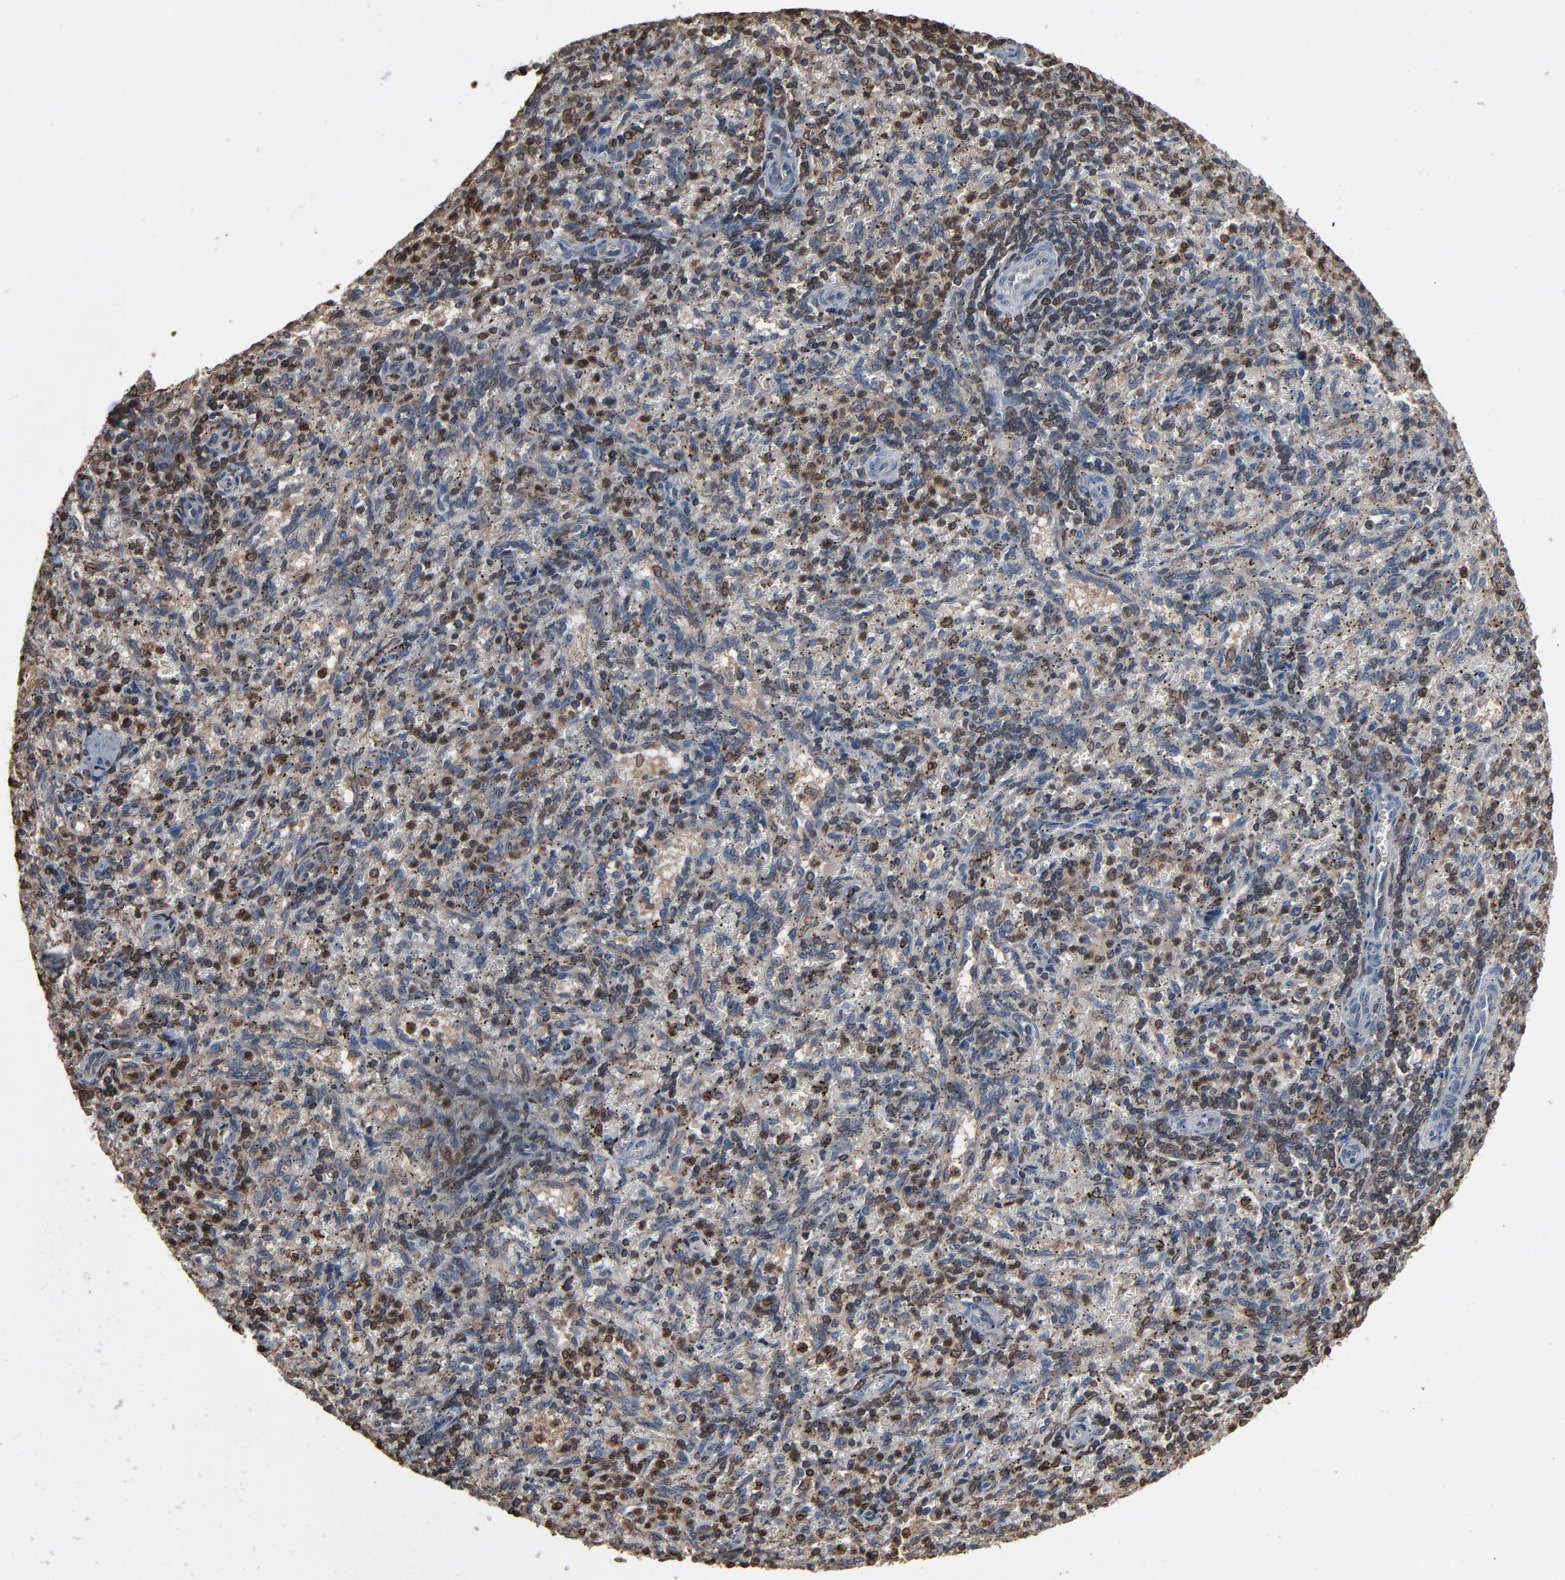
{"staining": {"intensity": "weak", "quantity": "<25%", "location": "cytoplasmic/membranous,nuclear"}, "tissue": "spleen", "cell_type": "Cells in red pulp", "image_type": "normal", "snomed": [{"axis": "morphology", "description": "Normal tissue, NOS"}, {"axis": "topography", "description": "Spleen"}], "caption": "IHC histopathology image of unremarkable spleen: human spleen stained with DAB (3,3'-diaminobenzidine) demonstrates no significant protein positivity in cells in red pulp. Nuclei are stained in blue.", "gene": "UBE2D1", "patient": {"sex": "female", "age": 10}}